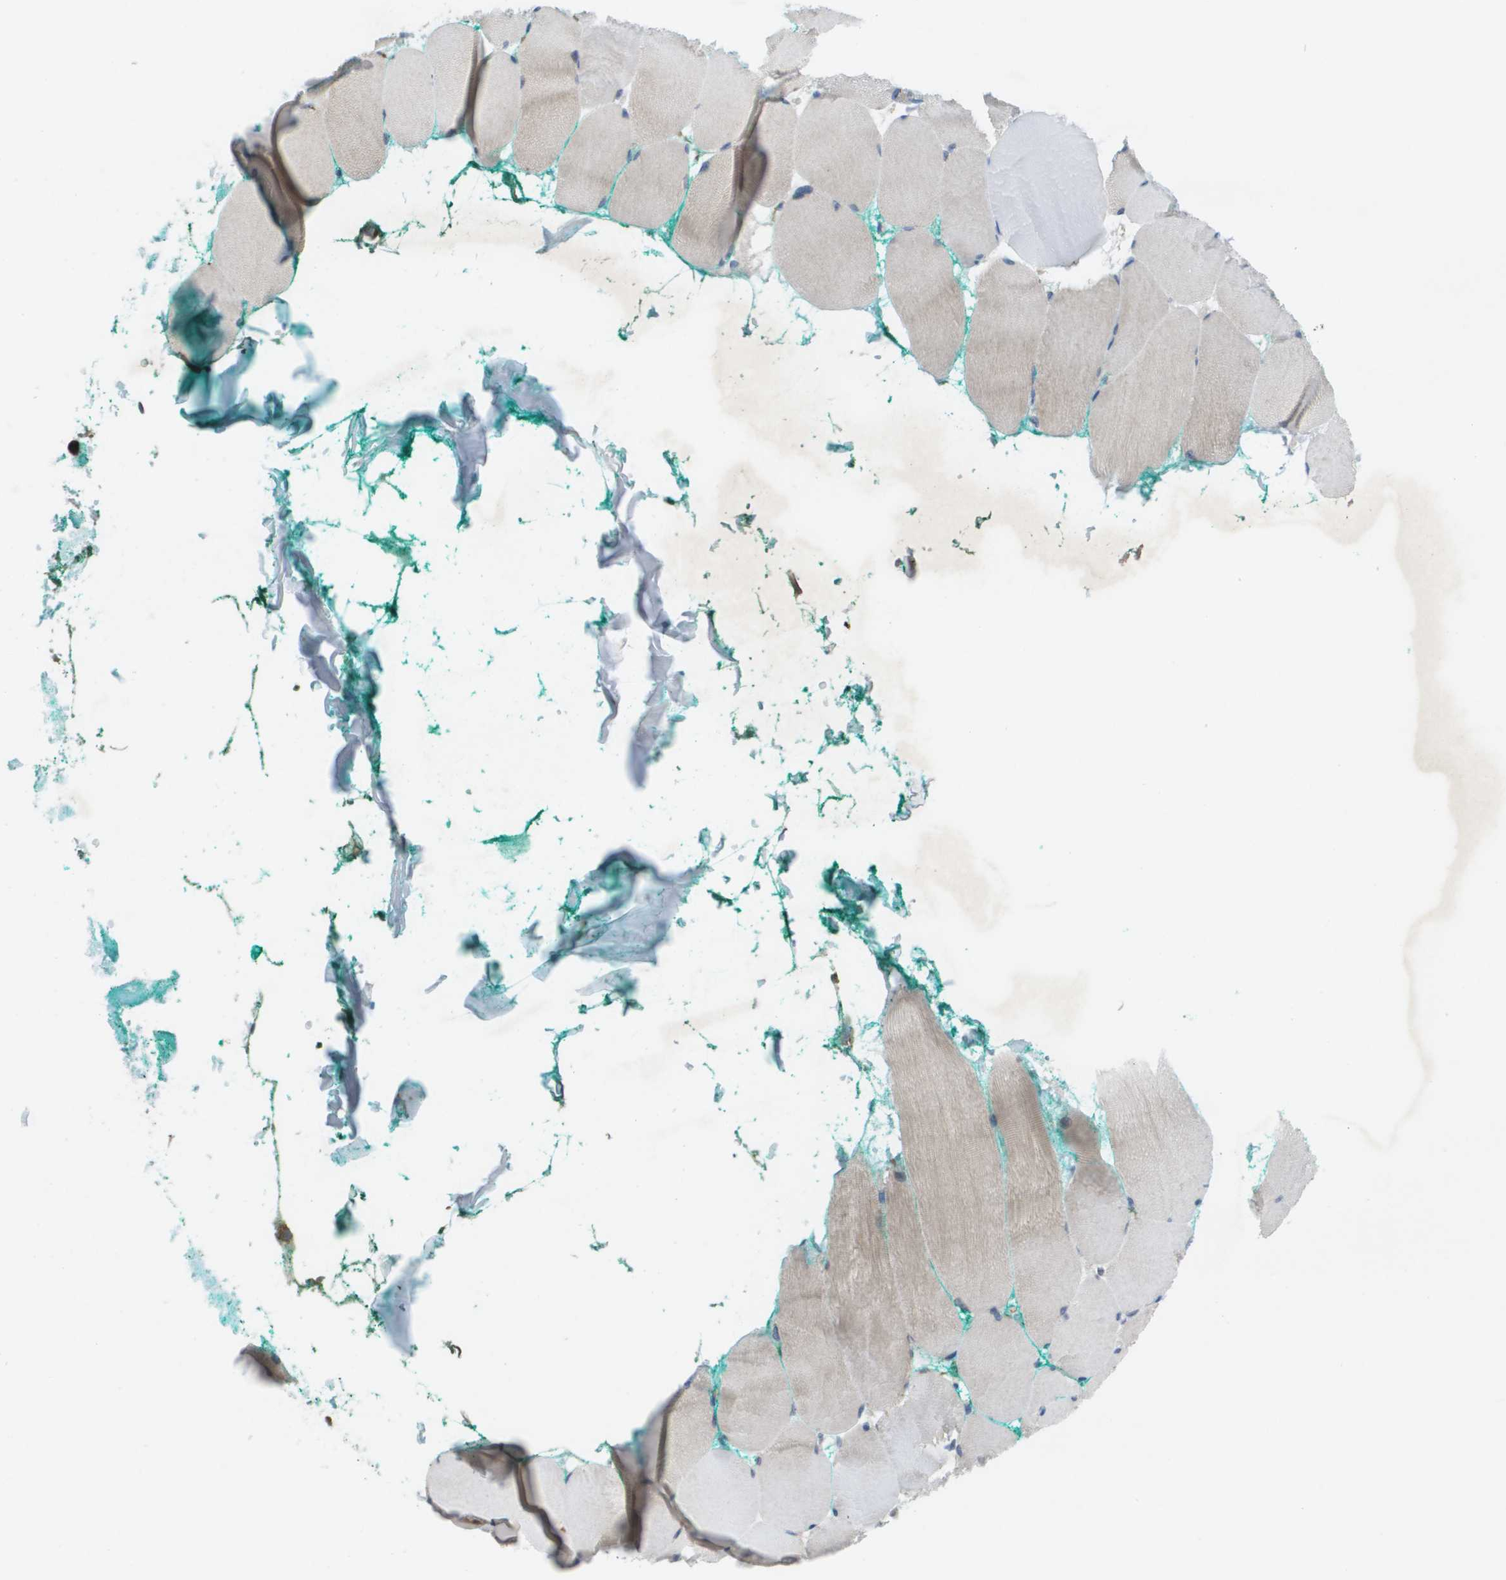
{"staining": {"intensity": "weak", "quantity": "<25%", "location": "cytoplasmic/membranous"}, "tissue": "skeletal muscle", "cell_type": "Myocytes", "image_type": "normal", "snomed": [{"axis": "morphology", "description": "Normal tissue, NOS"}, {"axis": "morphology", "description": "Squamous cell carcinoma, NOS"}, {"axis": "topography", "description": "Skeletal muscle"}], "caption": "The immunohistochemistry (IHC) histopathology image has no significant staining in myocytes of skeletal muscle. (DAB IHC, high magnification).", "gene": "CLCN2", "patient": {"sex": "male", "age": 51}}